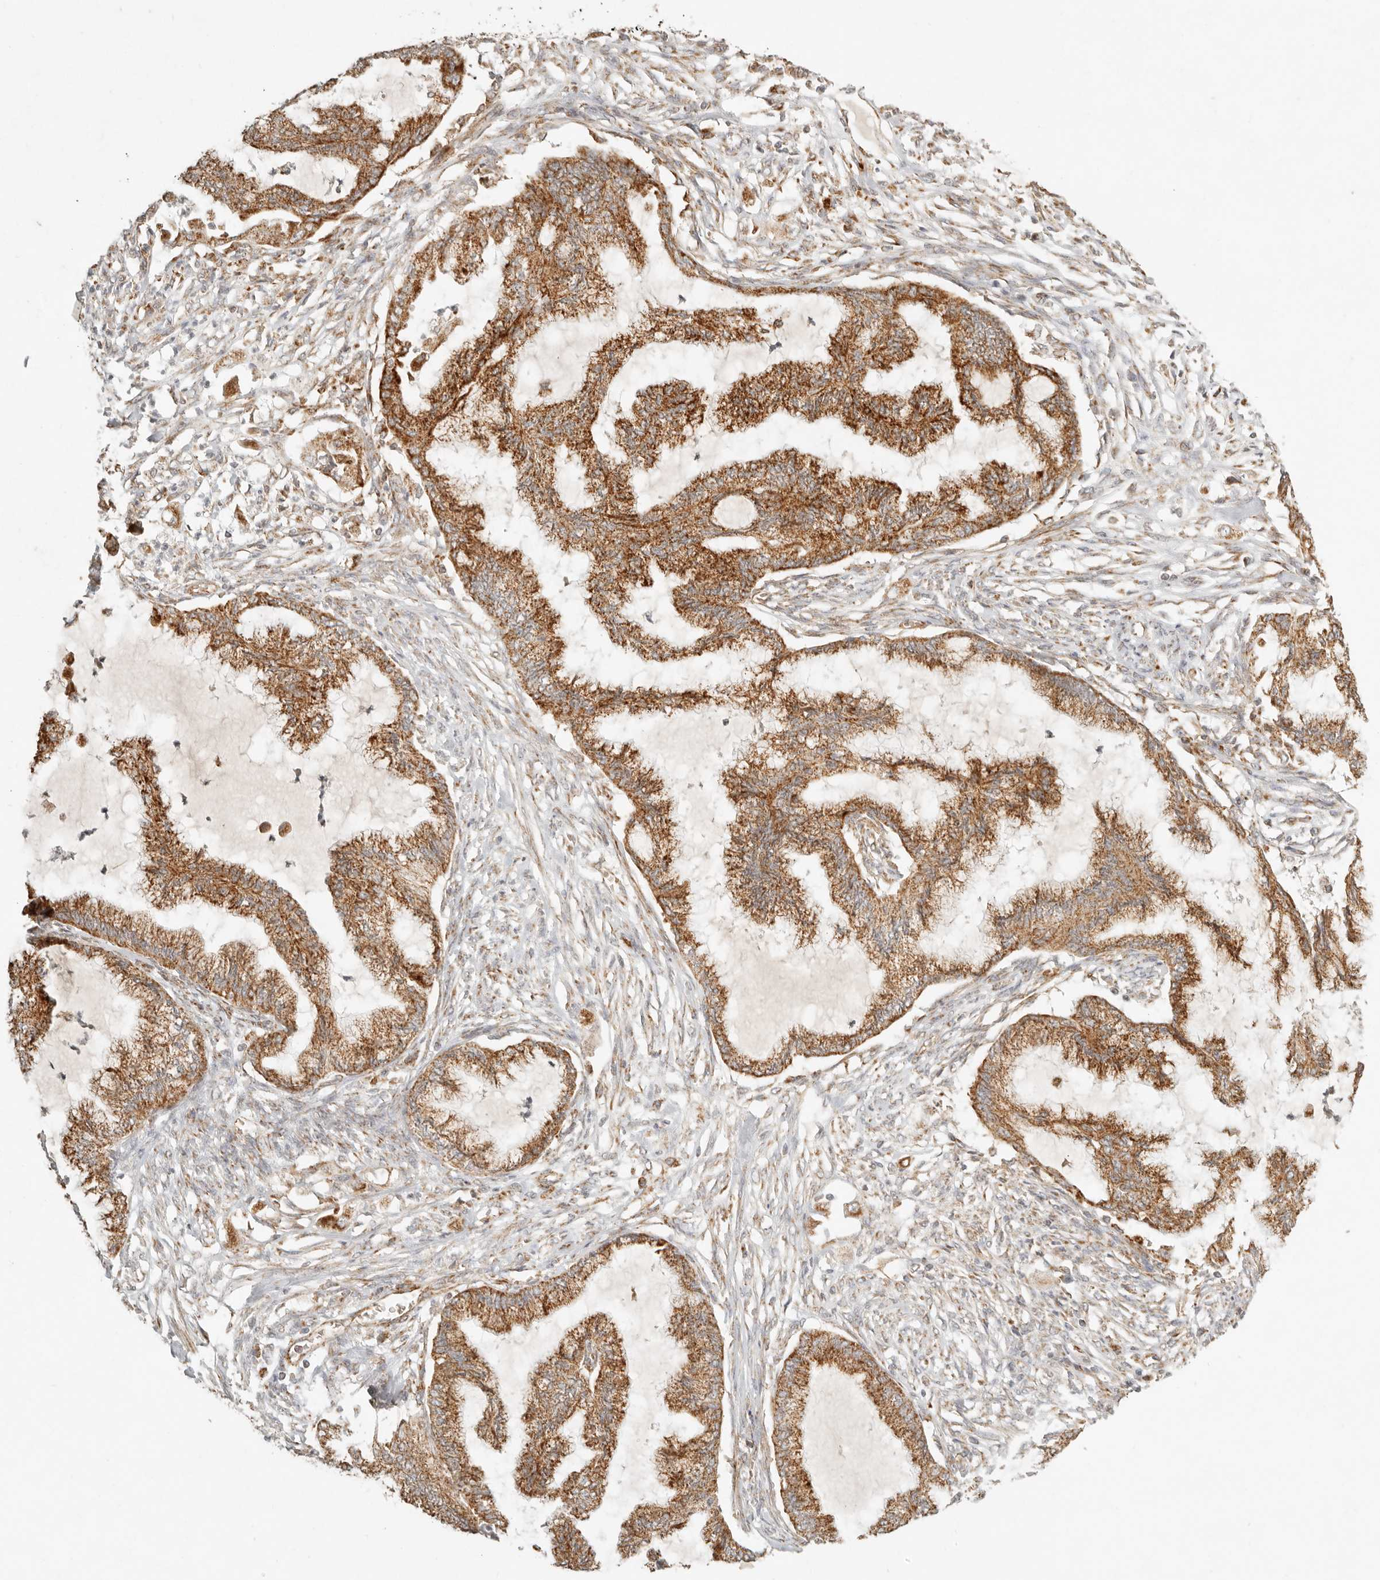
{"staining": {"intensity": "strong", "quantity": ">75%", "location": "cytoplasmic/membranous"}, "tissue": "endometrial cancer", "cell_type": "Tumor cells", "image_type": "cancer", "snomed": [{"axis": "morphology", "description": "Adenocarcinoma, NOS"}, {"axis": "topography", "description": "Endometrium"}], "caption": "DAB (3,3'-diaminobenzidine) immunohistochemical staining of human endometrial cancer (adenocarcinoma) shows strong cytoplasmic/membranous protein expression in approximately >75% of tumor cells. (Stains: DAB in brown, nuclei in blue, Microscopy: brightfield microscopy at high magnification).", "gene": "MRPL55", "patient": {"sex": "female", "age": 86}}